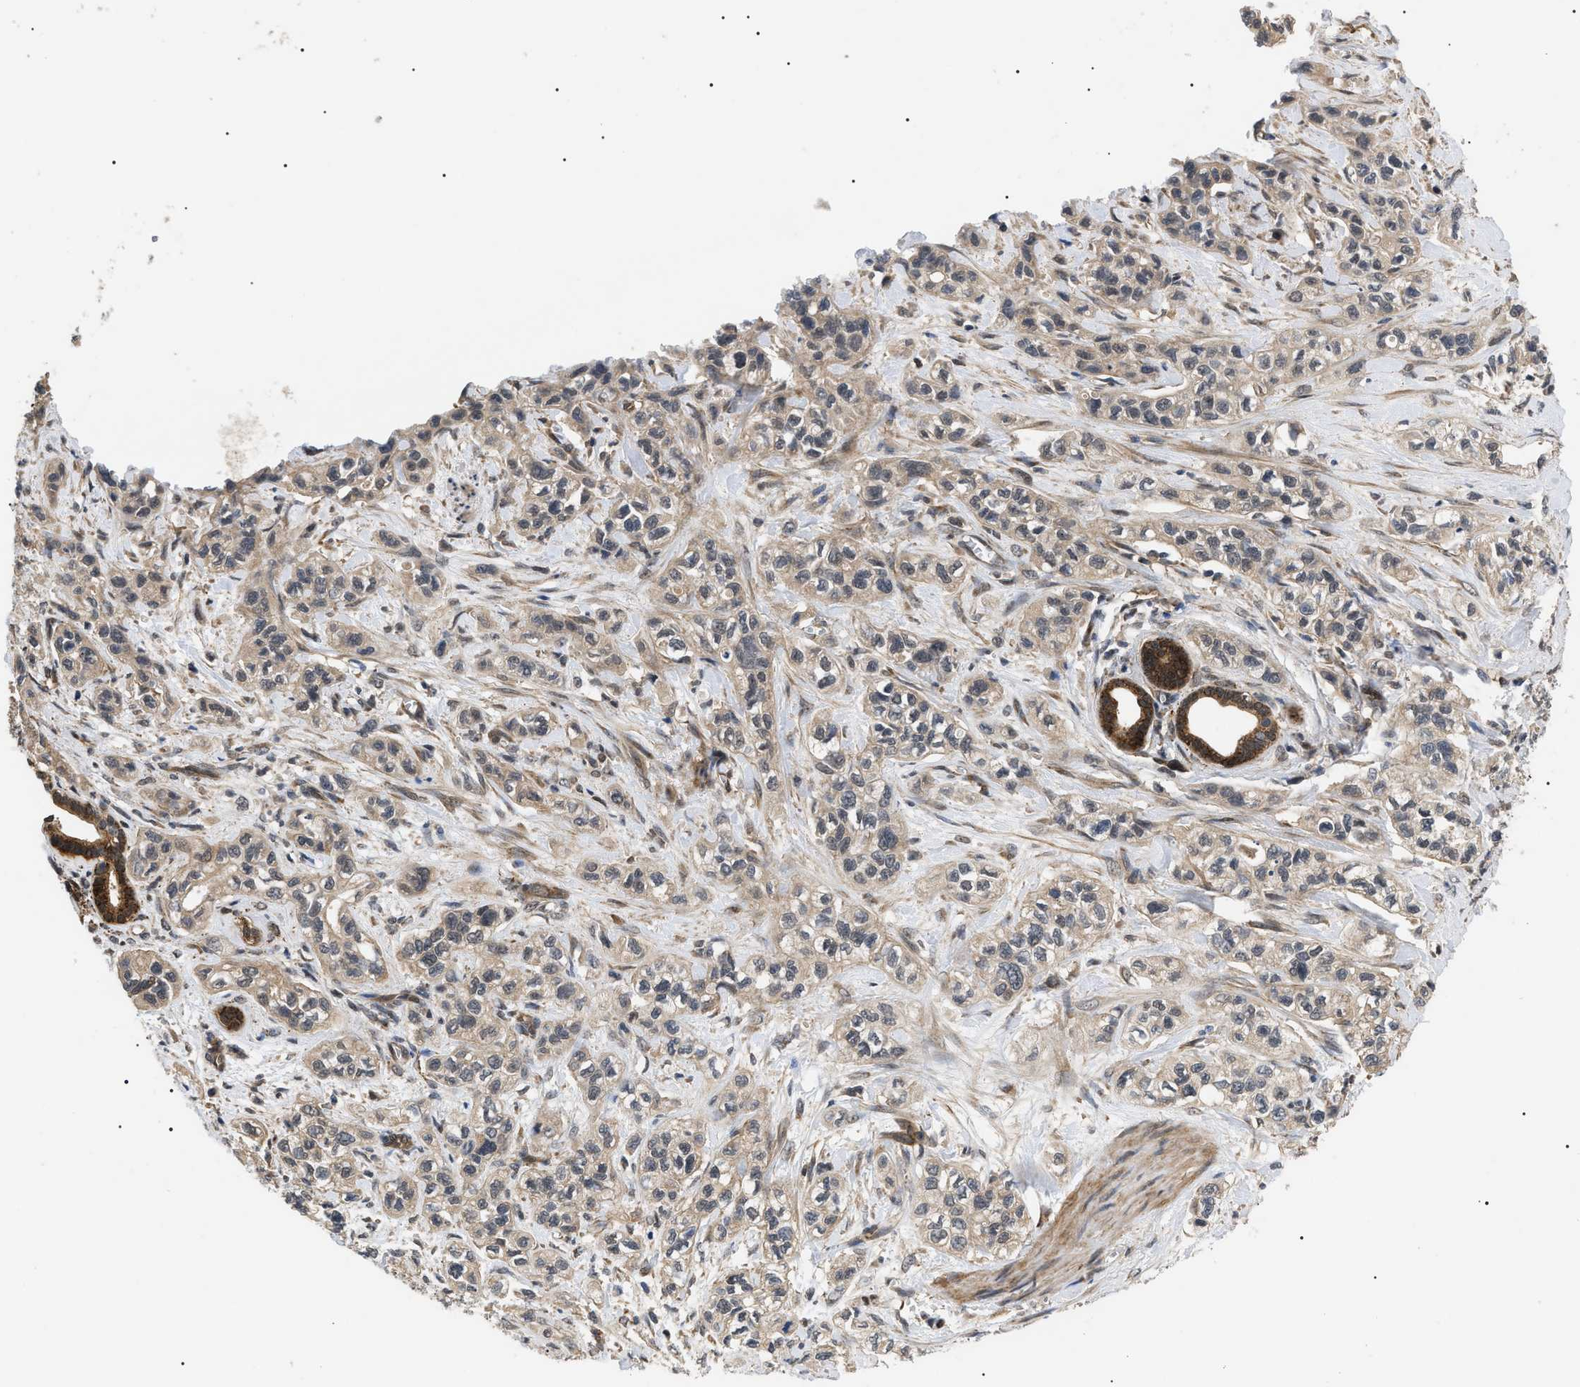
{"staining": {"intensity": "weak", "quantity": ">75%", "location": "cytoplasmic/membranous"}, "tissue": "pancreatic cancer", "cell_type": "Tumor cells", "image_type": "cancer", "snomed": [{"axis": "morphology", "description": "Adenocarcinoma, NOS"}, {"axis": "topography", "description": "Pancreas"}], "caption": "Immunohistochemical staining of human adenocarcinoma (pancreatic) exhibits low levels of weak cytoplasmic/membranous positivity in approximately >75% of tumor cells.", "gene": "ASTL", "patient": {"sex": "male", "age": 74}}